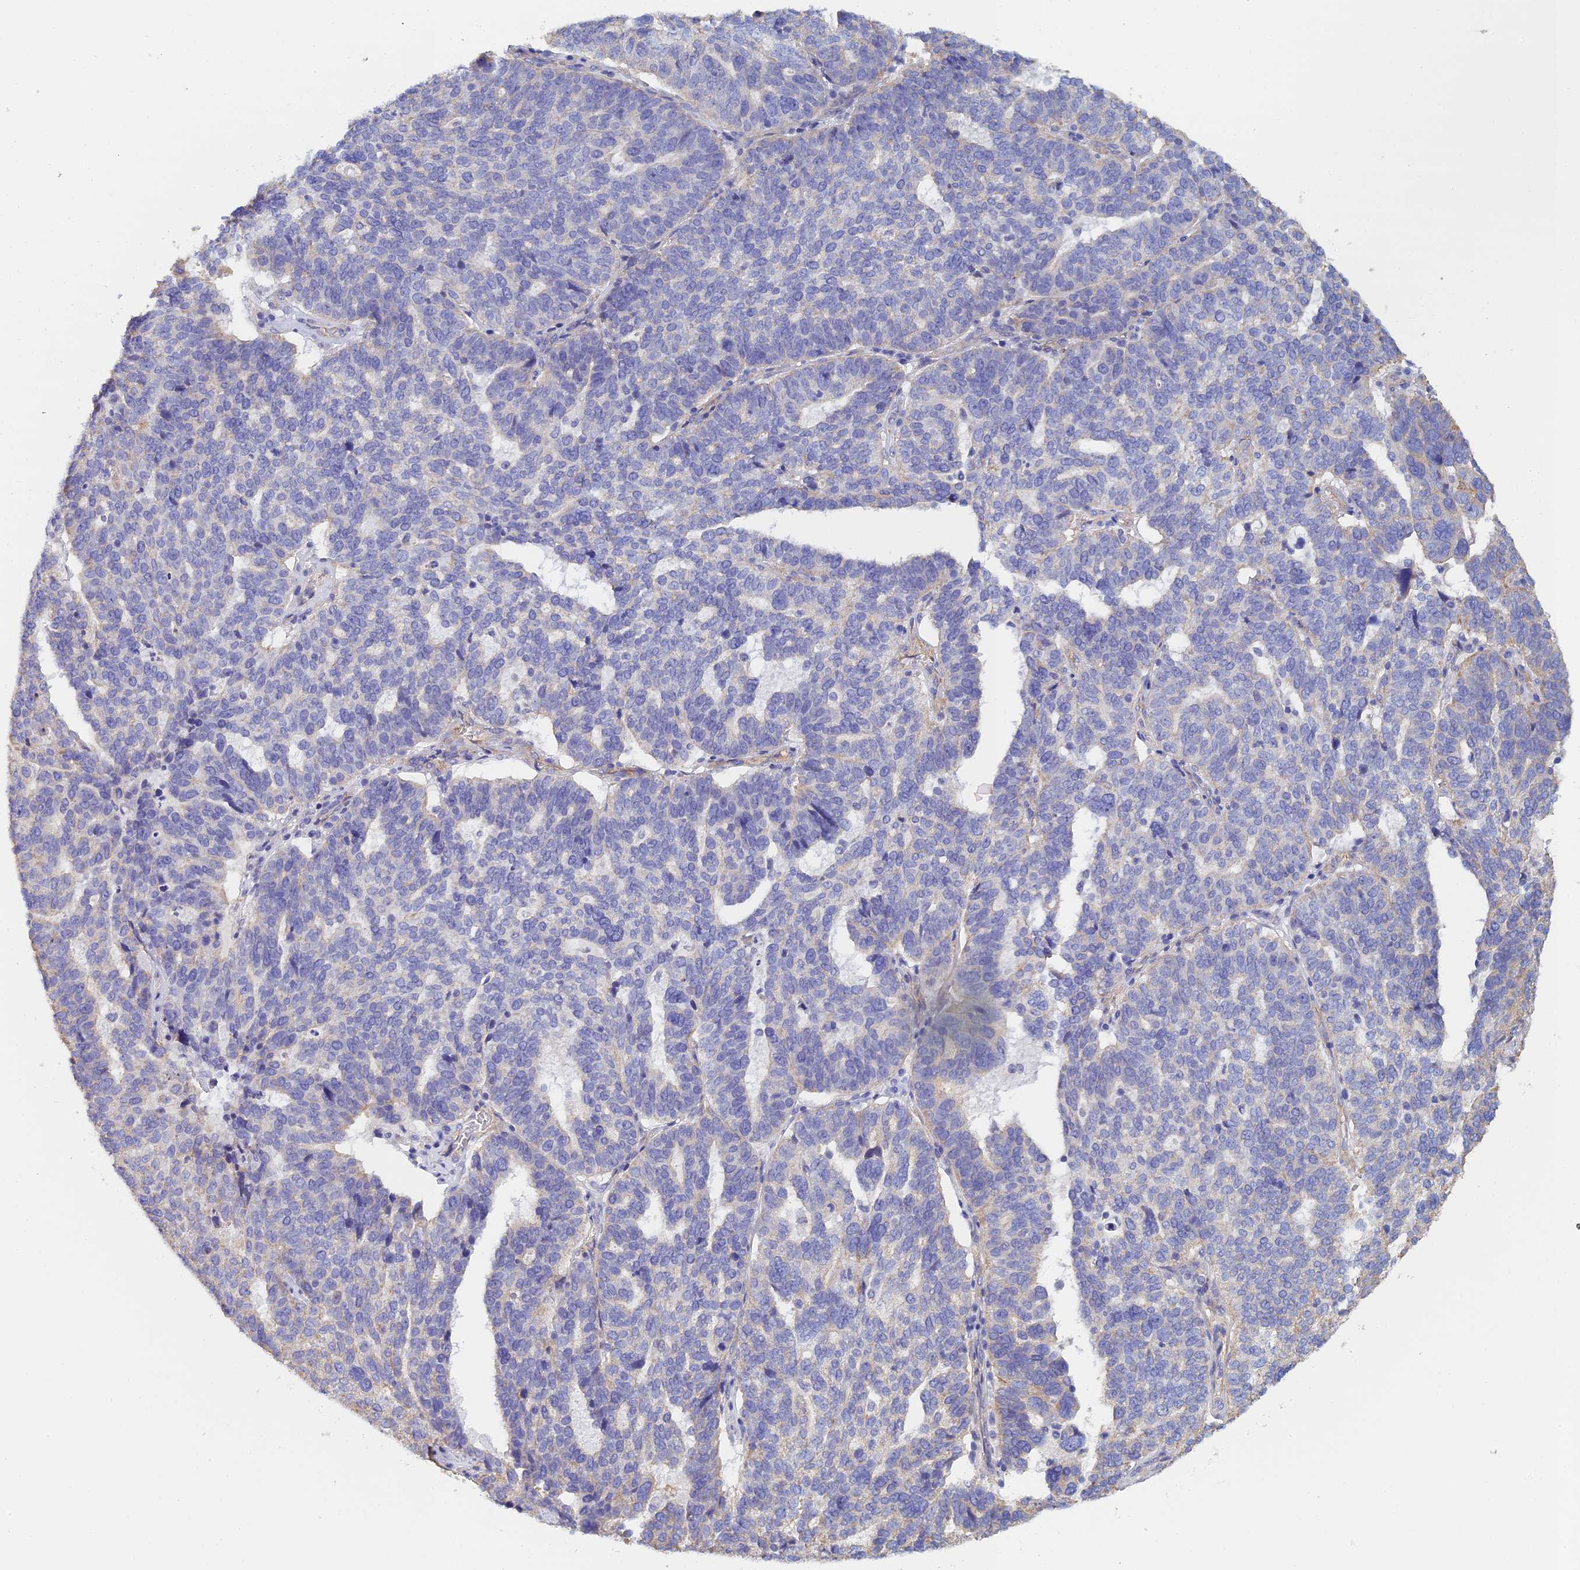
{"staining": {"intensity": "negative", "quantity": "none", "location": "none"}, "tissue": "ovarian cancer", "cell_type": "Tumor cells", "image_type": "cancer", "snomed": [{"axis": "morphology", "description": "Cystadenocarcinoma, serous, NOS"}, {"axis": "topography", "description": "Ovary"}], "caption": "Immunohistochemistry (IHC) image of neoplastic tissue: ovarian cancer (serous cystadenocarcinoma) stained with DAB (3,3'-diaminobenzidine) reveals no significant protein staining in tumor cells.", "gene": "PCDHA5", "patient": {"sex": "female", "age": 59}}